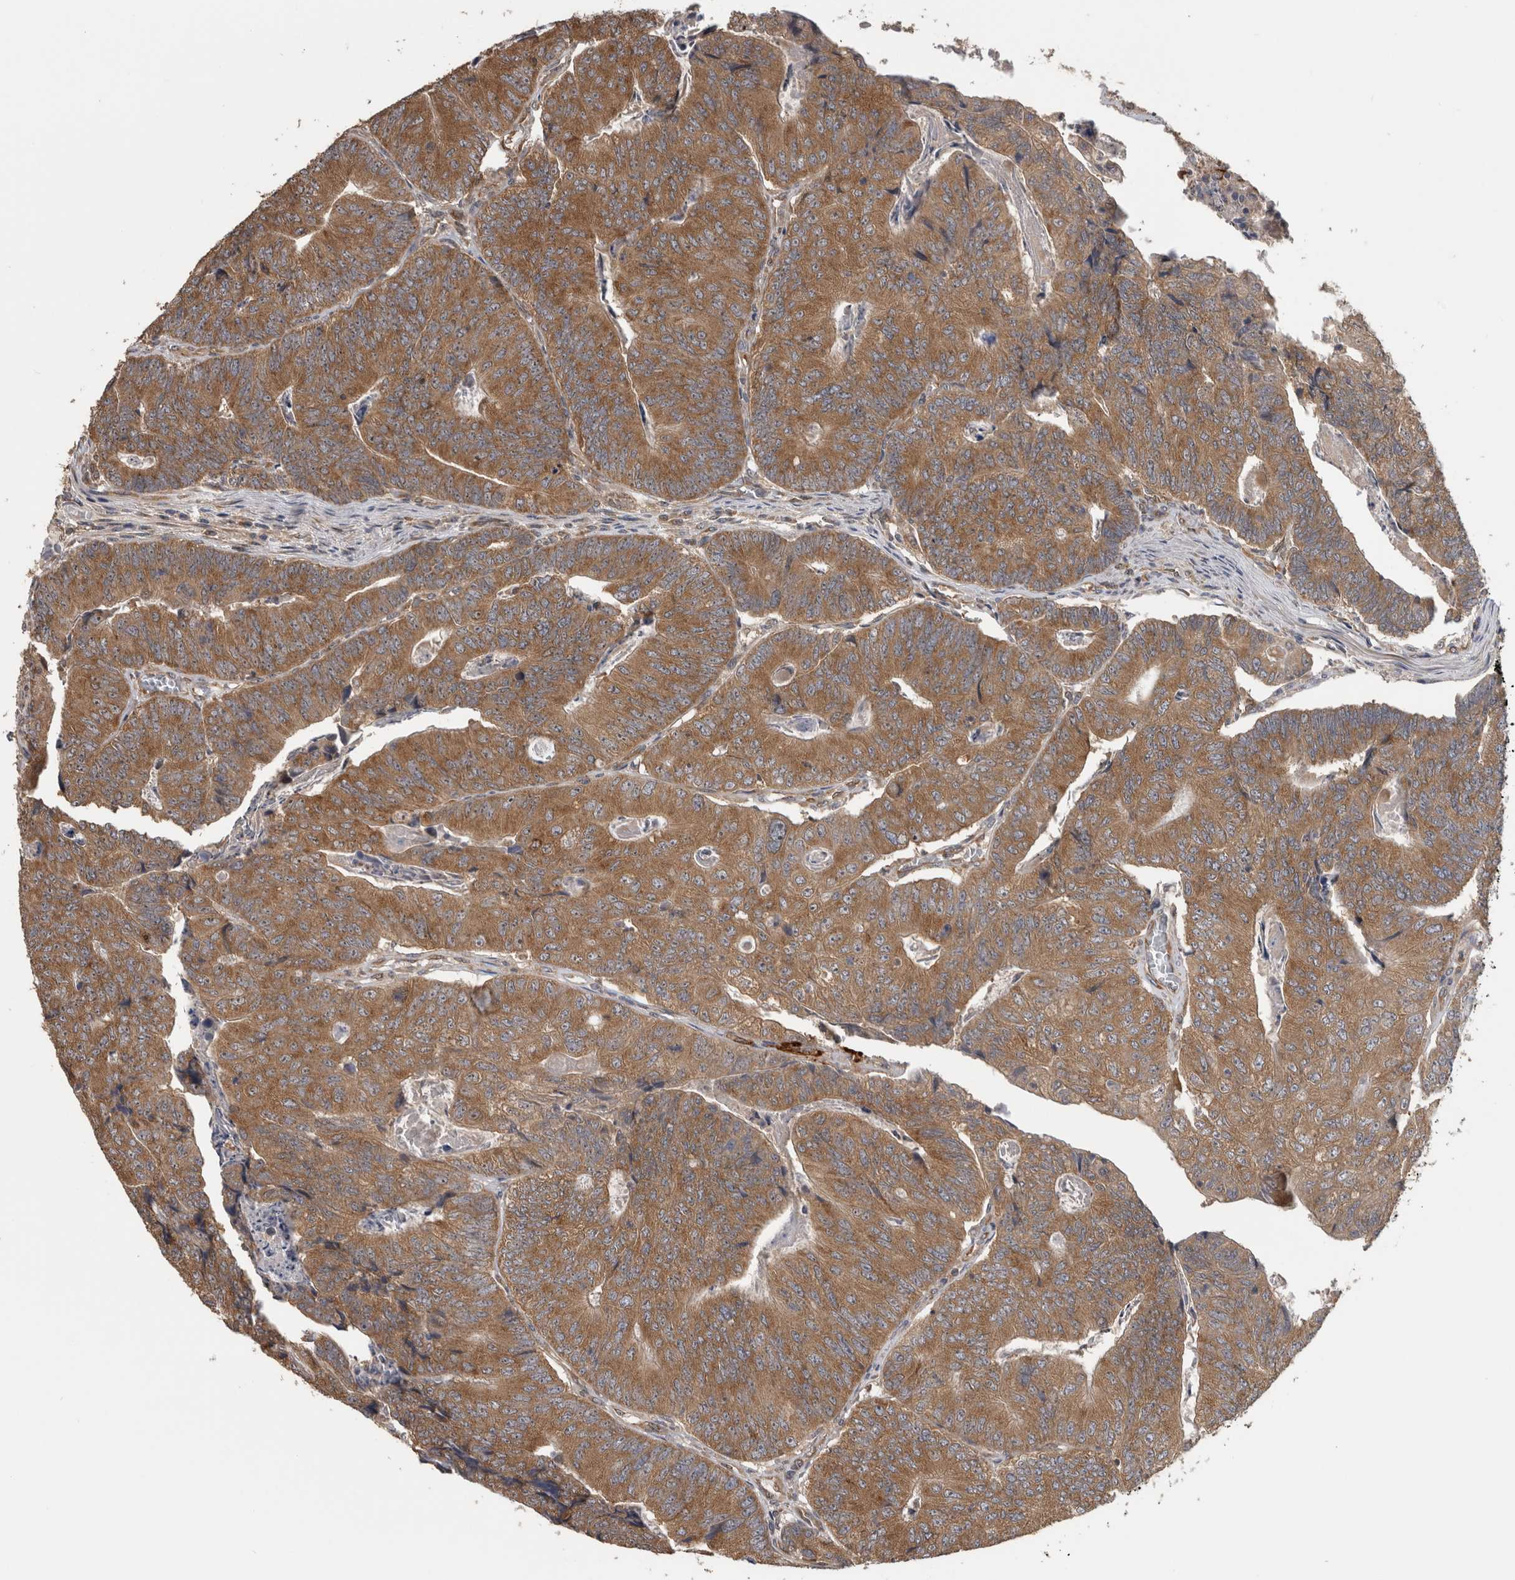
{"staining": {"intensity": "moderate", "quantity": ">75%", "location": "cytoplasmic/membranous"}, "tissue": "colorectal cancer", "cell_type": "Tumor cells", "image_type": "cancer", "snomed": [{"axis": "morphology", "description": "Adenocarcinoma, NOS"}, {"axis": "topography", "description": "Colon"}], "caption": "Colorectal cancer stained for a protein (brown) demonstrates moderate cytoplasmic/membranous positive positivity in about >75% of tumor cells.", "gene": "ATXN2", "patient": {"sex": "female", "age": 67}}